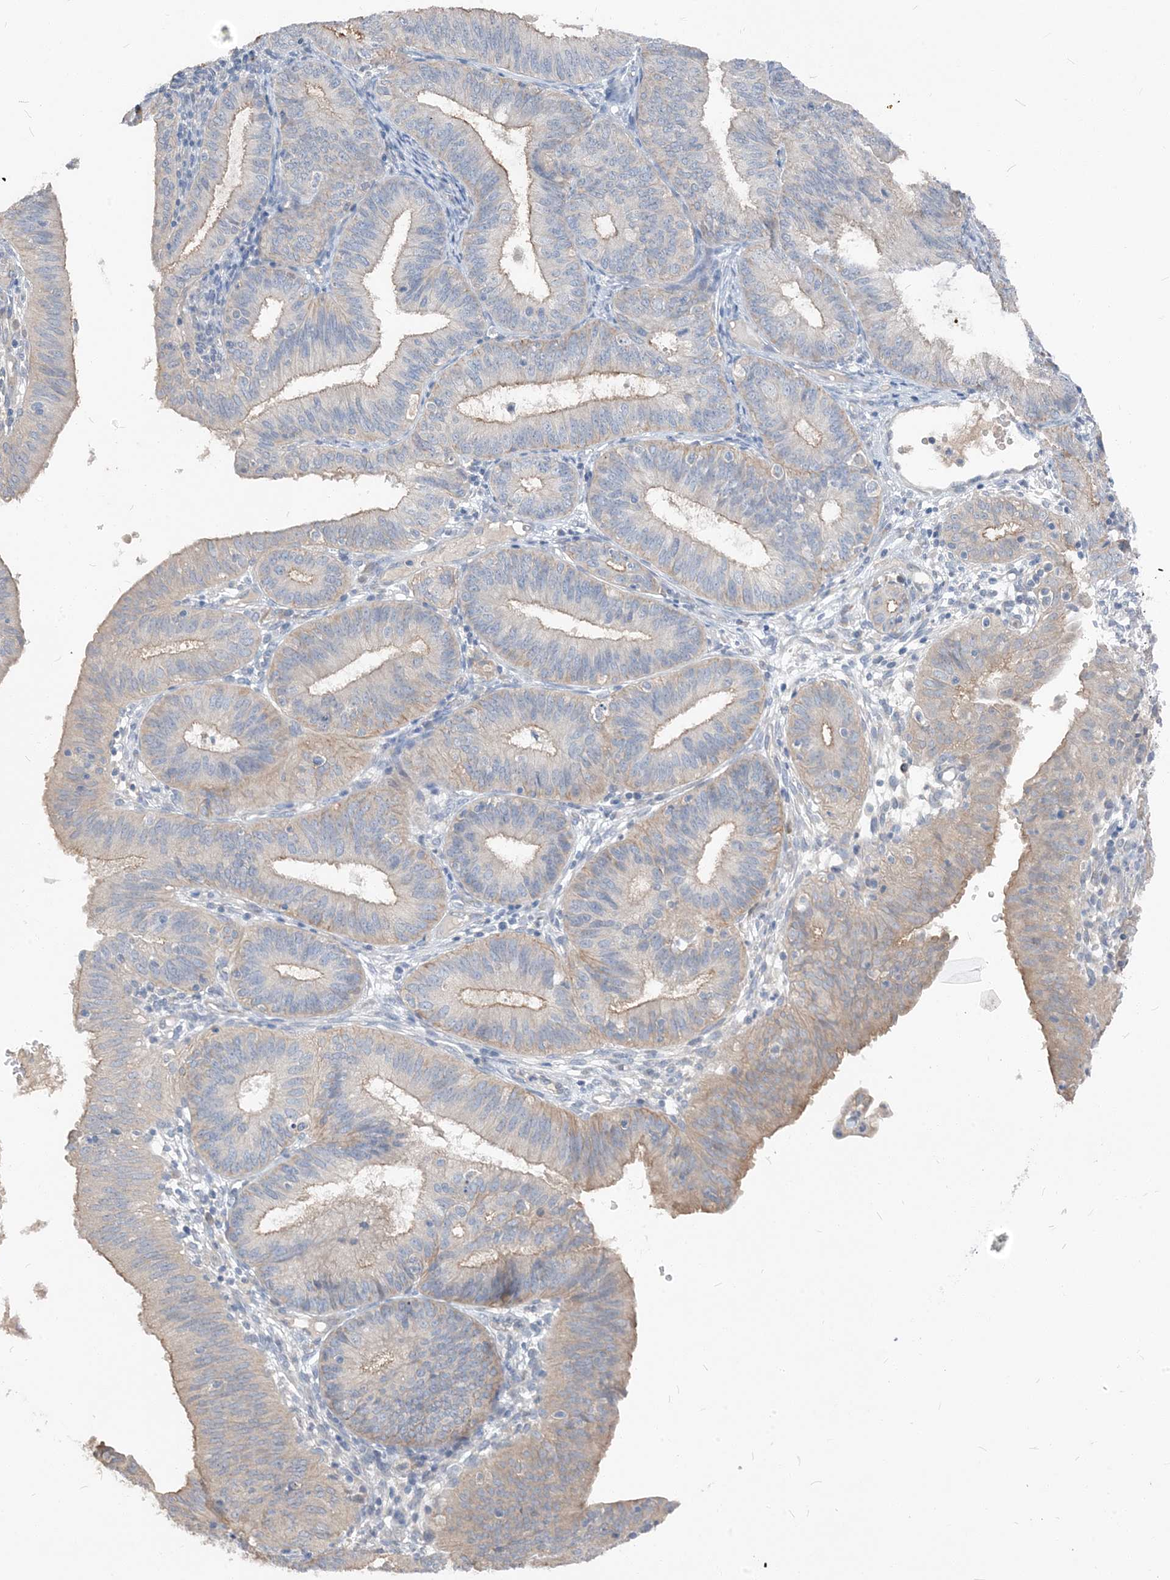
{"staining": {"intensity": "weak", "quantity": "25%-75%", "location": "cytoplasmic/membranous"}, "tissue": "endometrial cancer", "cell_type": "Tumor cells", "image_type": "cancer", "snomed": [{"axis": "morphology", "description": "Adenocarcinoma, NOS"}, {"axis": "topography", "description": "Endometrium"}], "caption": "High-power microscopy captured an immunohistochemistry histopathology image of adenocarcinoma (endometrial), revealing weak cytoplasmic/membranous staining in approximately 25%-75% of tumor cells. (Brightfield microscopy of DAB IHC at high magnification).", "gene": "NCOA7", "patient": {"sex": "female", "age": 51}}